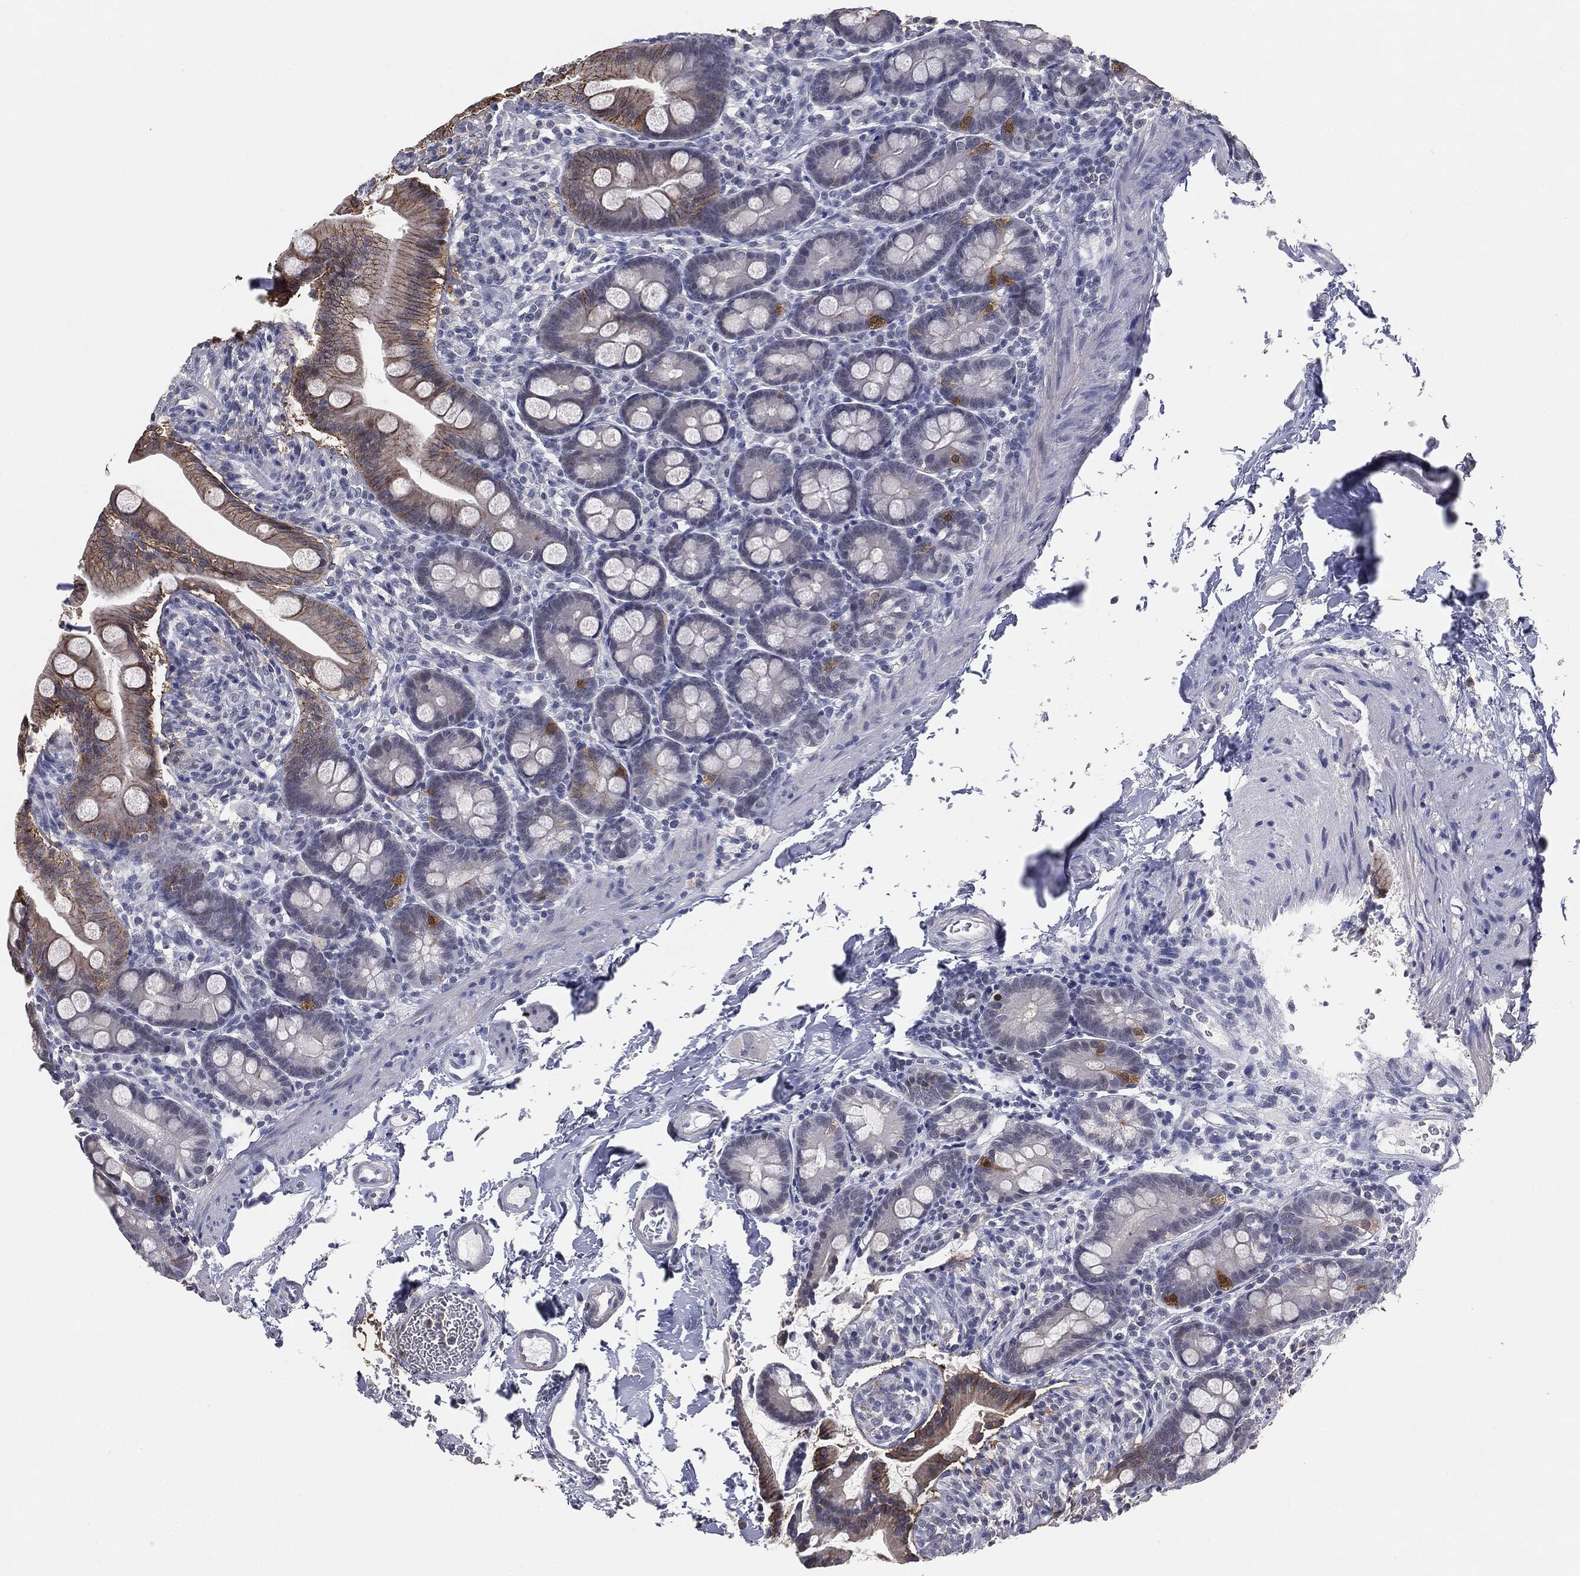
{"staining": {"intensity": "strong", "quantity": "25%-75%", "location": "cytoplasmic/membranous"}, "tissue": "small intestine", "cell_type": "Glandular cells", "image_type": "normal", "snomed": [{"axis": "morphology", "description": "Normal tissue, NOS"}, {"axis": "topography", "description": "Small intestine"}], "caption": "The immunohistochemical stain labels strong cytoplasmic/membranous expression in glandular cells of normal small intestine. (Brightfield microscopy of DAB IHC at high magnification).", "gene": "SLC2A2", "patient": {"sex": "female", "age": 44}}